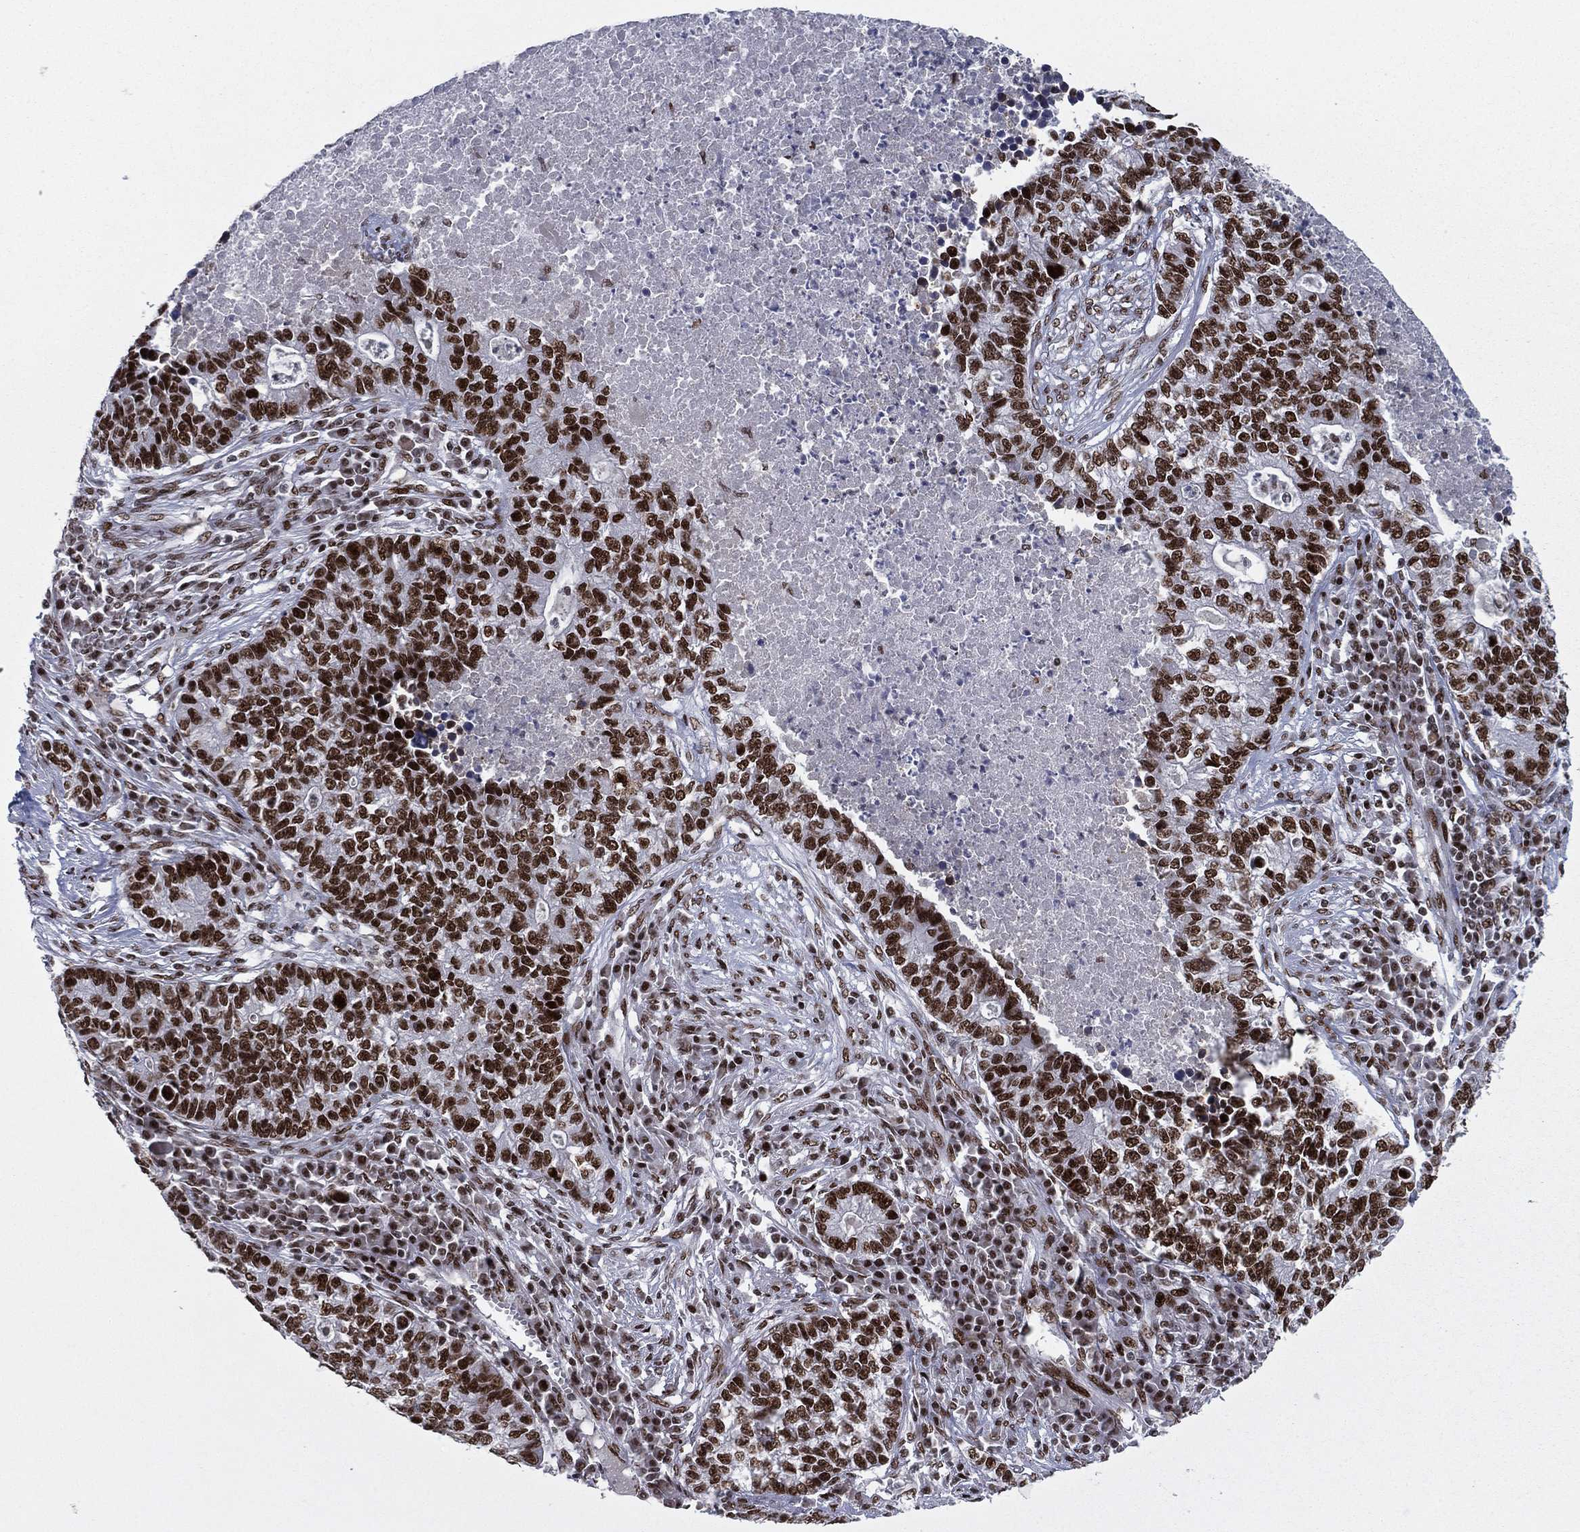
{"staining": {"intensity": "strong", "quantity": ">75%", "location": "nuclear"}, "tissue": "lung cancer", "cell_type": "Tumor cells", "image_type": "cancer", "snomed": [{"axis": "morphology", "description": "Adenocarcinoma, NOS"}, {"axis": "topography", "description": "Lung"}], "caption": "Lung cancer stained for a protein (brown) shows strong nuclear positive expression in approximately >75% of tumor cells.", "gene": "RTF1", "patient": {"sex": "male", "age": 57}}